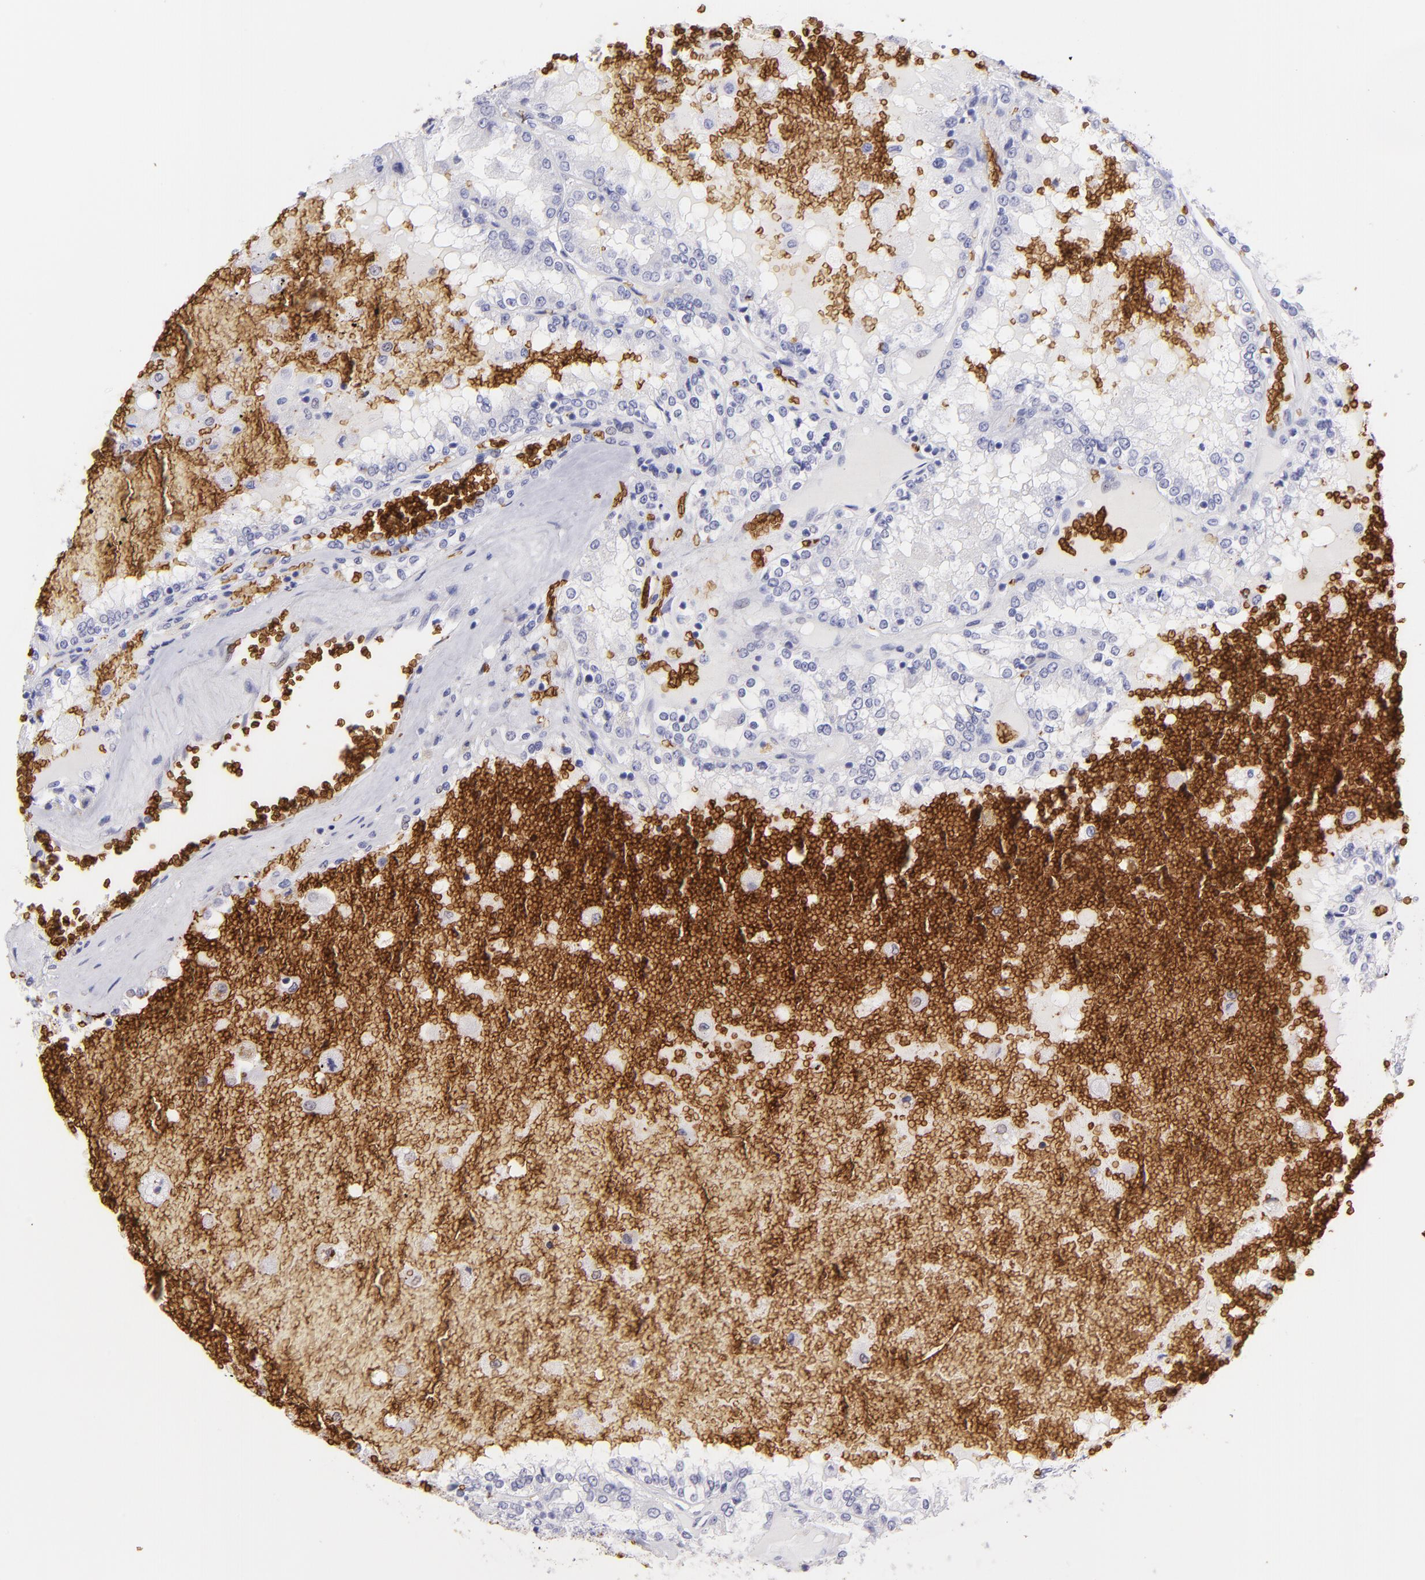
{"staining": {"intensity": "negative", "quantity": "none", "location": "none"}, "tissue": "renal cancer", "cell_type": "Tumor cells", "image_type": "cancer", "snomed": [{"axis": "morphology", "description": "Adenocarcinoma, NOS"}, {"axis": "topography", "description": "Kidney"}], "caption": "Micrograph shows no protein positivity in tumor cells of adenocarcinoma (renal) tissue.", "gene": "GYPA", "patient": {"sex": "female", "age": 56}}